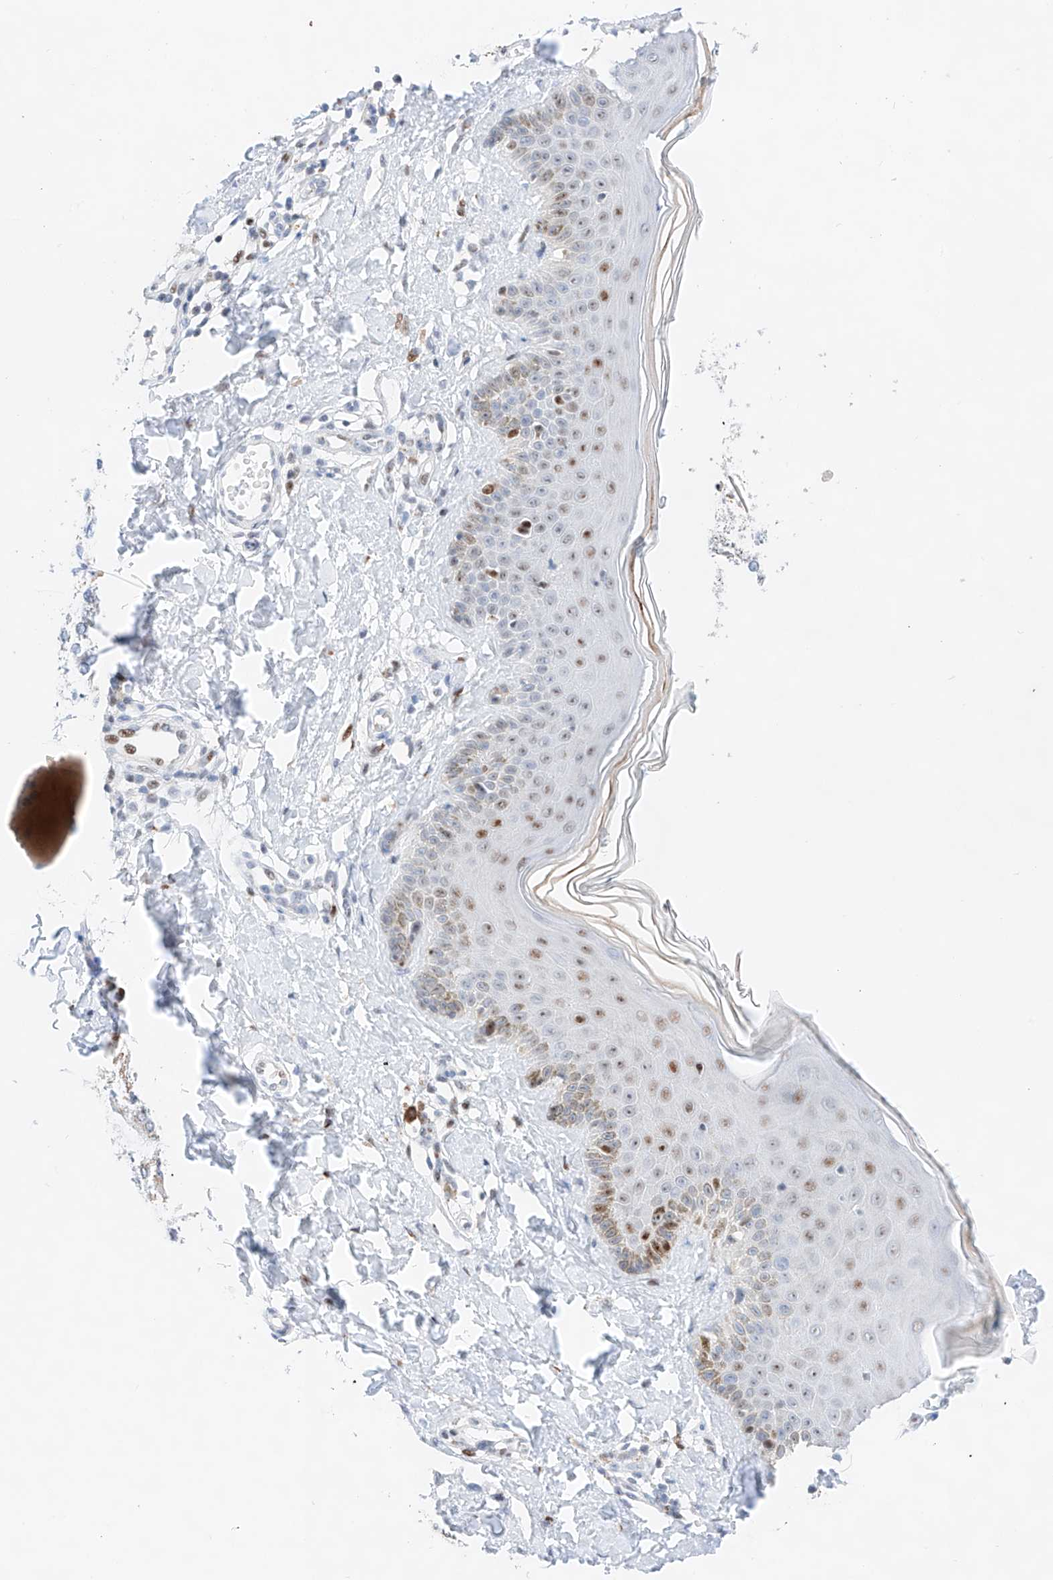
{"staining": {"intensity": "moderate", "quantity": ">75%", "location": "nuclear"}, "tissue": "skin", "cell_type": "Fibroblasts", "image_type": "normal", "snomed": [{"axis": "morphology", "description": "Normal tissue, NOS"}, {"axis": "topography", "description": "Skin"}], "caption": "Moderate nuclear expression for a protein is identified in about >75% of fibroblasts of unremarkable skin using immunohistochemistry (IHC).", "gene": "NT5C3B", "patient": {"sex": "male", "age": 52}}